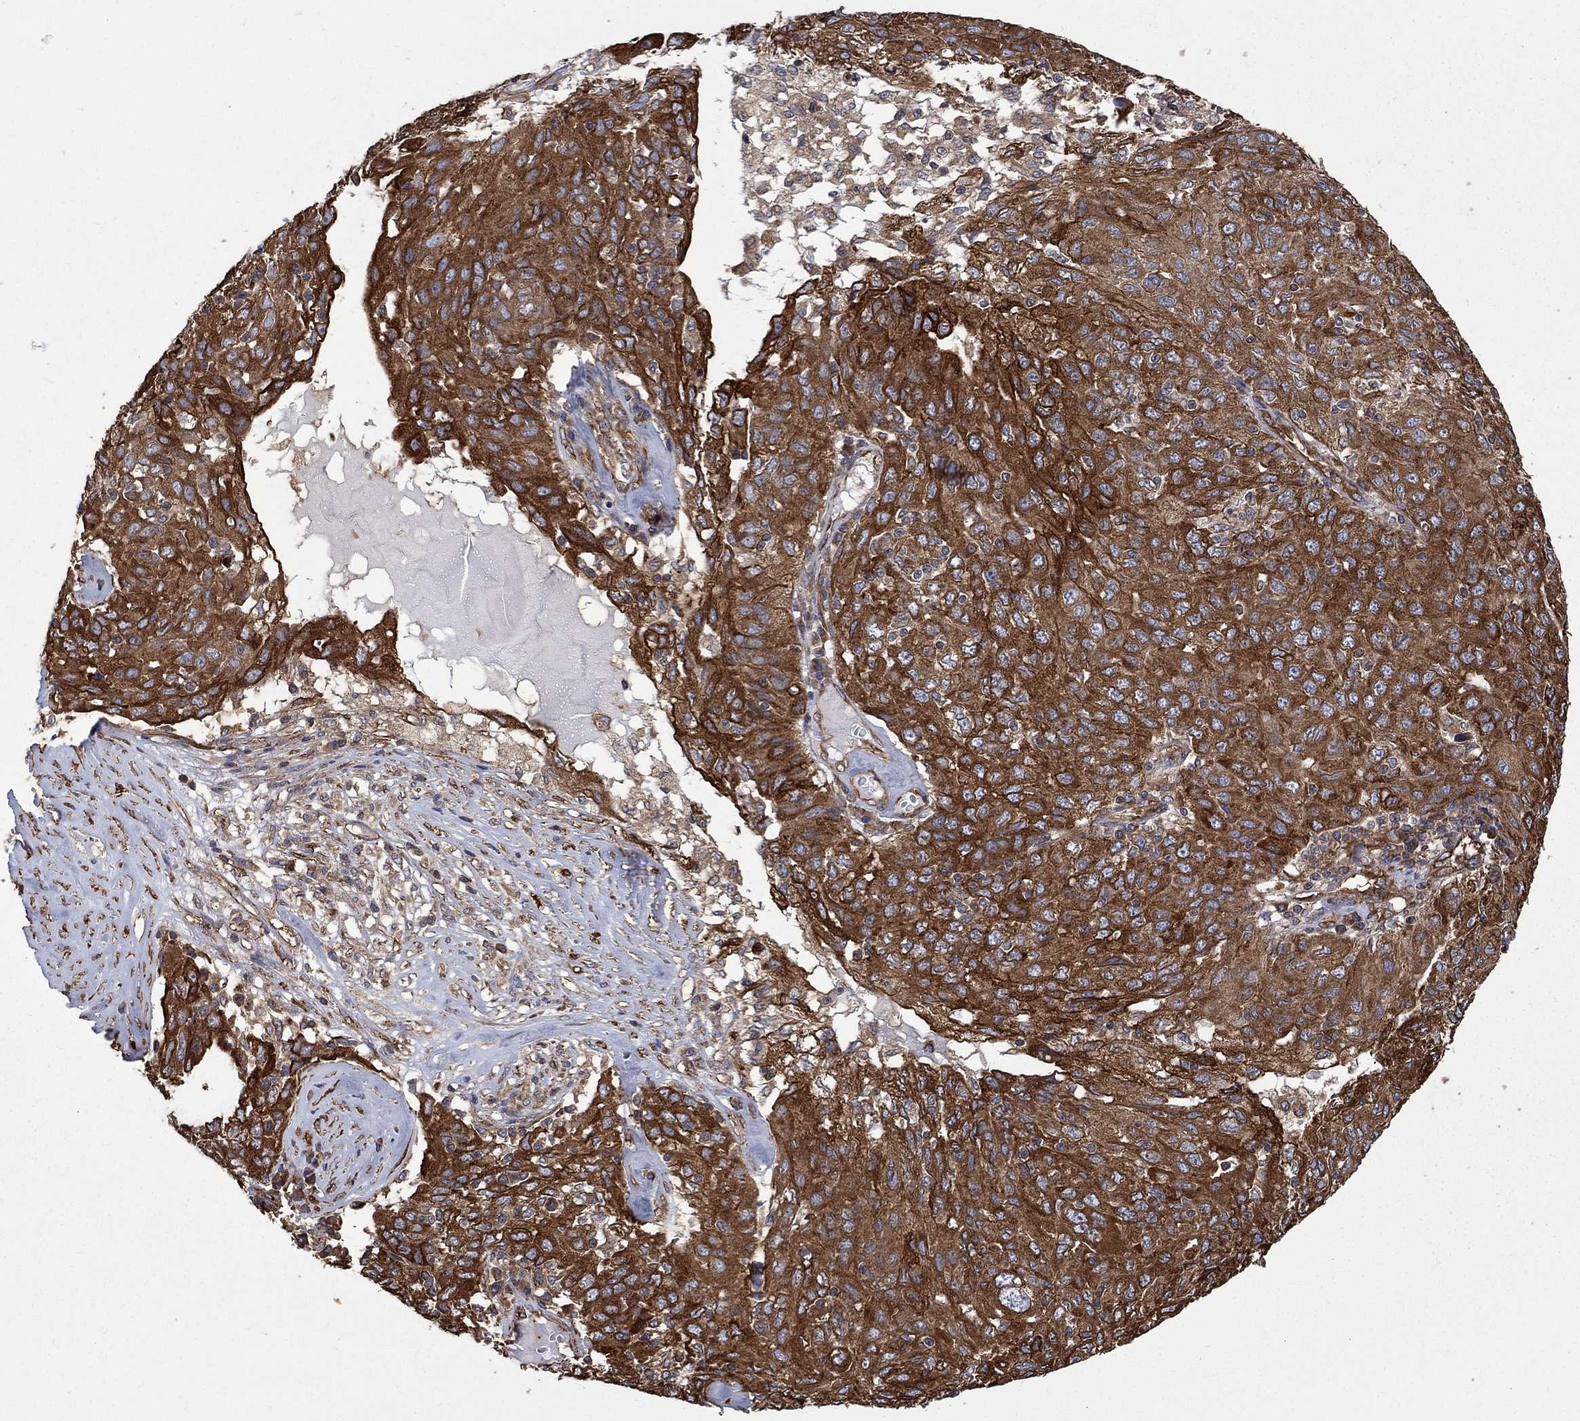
{"staining": {"intensity": "strong", "quantity": ">75%", "location": "cytoplasmic/membranous"}, "tissue": "ovarian cancer", "cell_type": "Tumor cells", "image_type": "cancer", "snomed": [{"axis": "morphology", "description": "Carcinoma, endometroid"}, {"axis": "topography", "description": "Ovary"}], "caption": "A high-resolution micrograph shows immunohistochemistry staining of ovarian cancer, which displays strong cytoplasmic/membranous expression in approximately >75% of tumor cells.", "gene": "CUTC", "patient": {"sex": "female", "age": 50}}